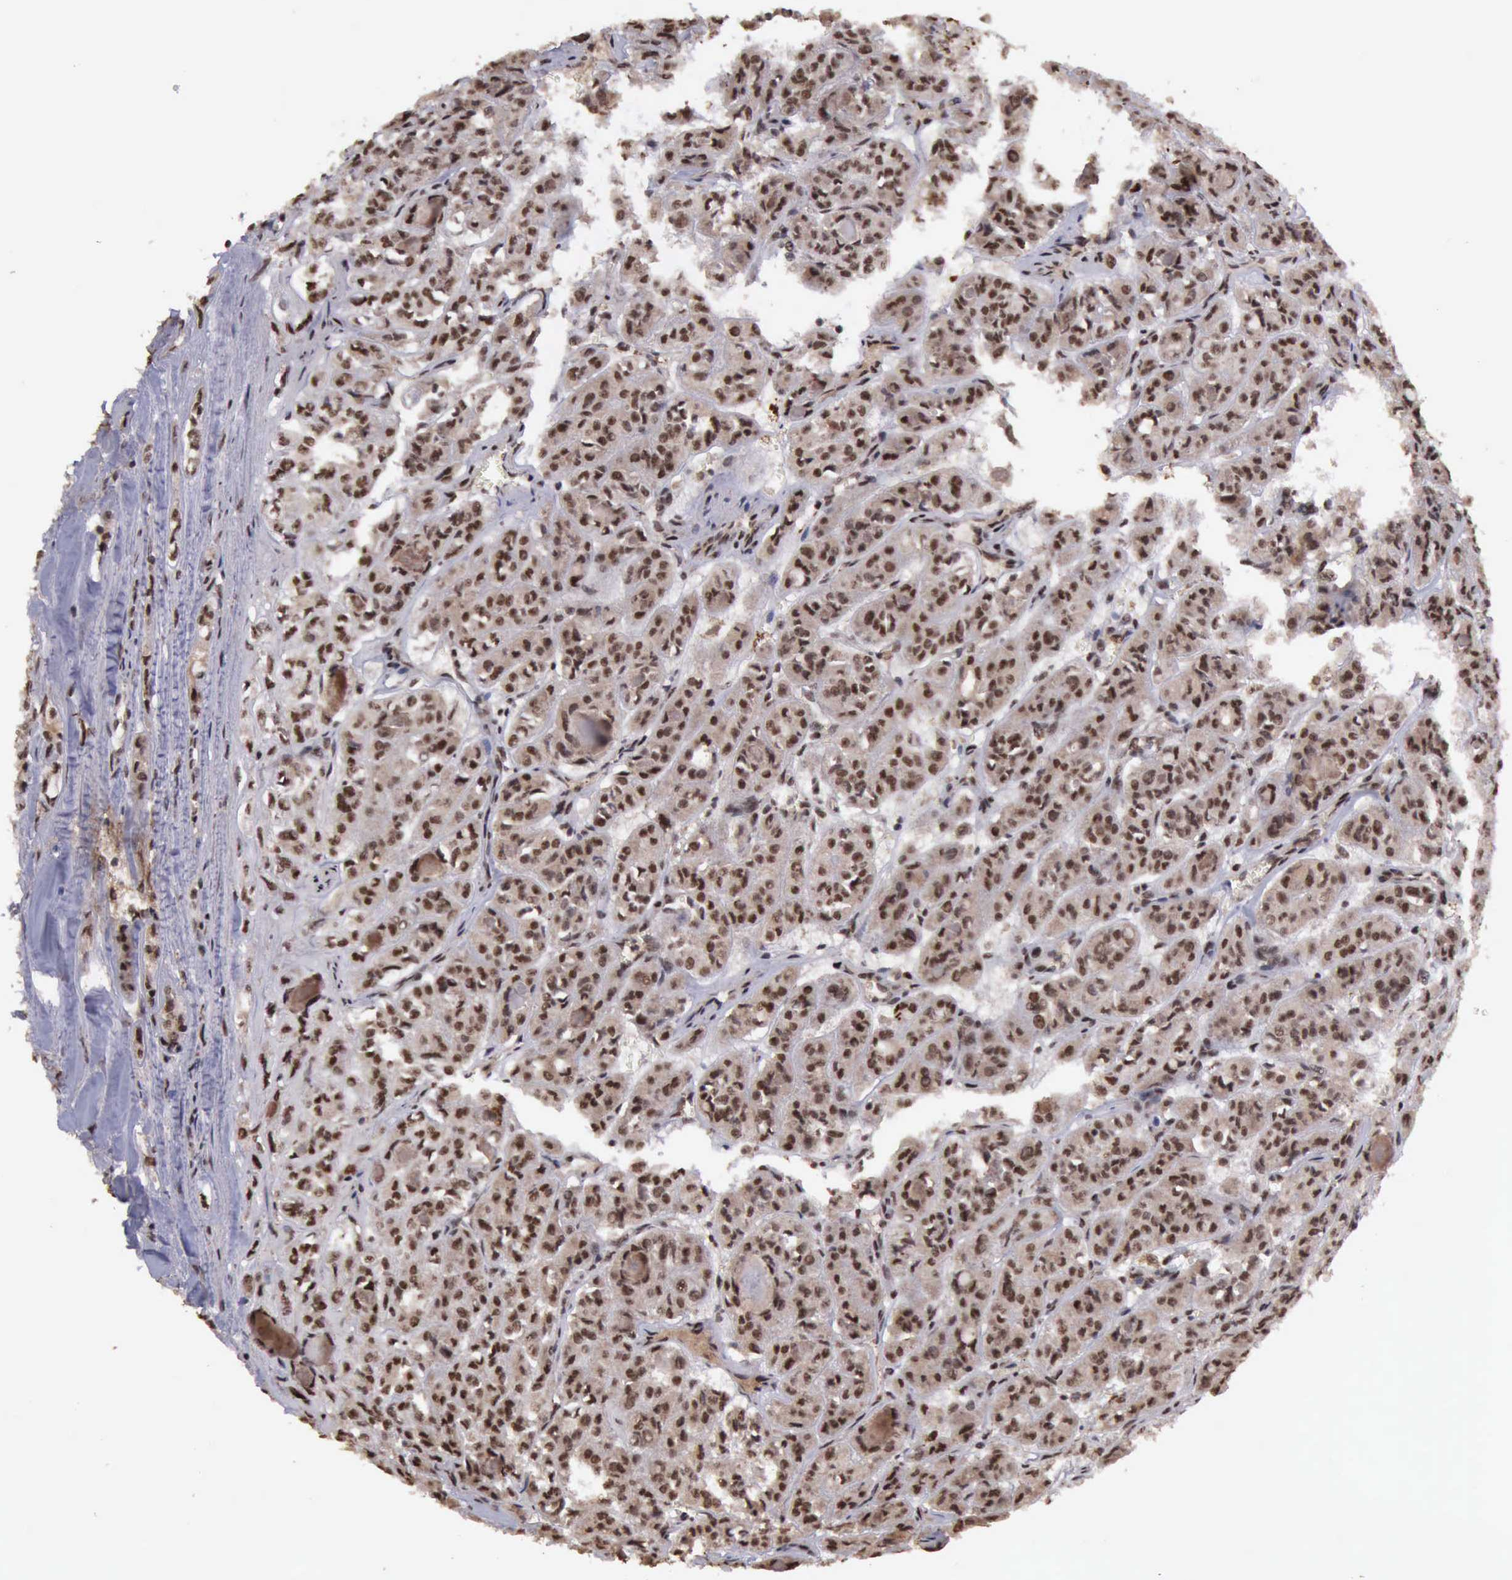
{"staining": {"intensity": "strong", "quantity": ">75%", "location": "nuclear"}, "tissue": "thyroid cancer", "cell_type": "Tumor cells", "image_type": "cancer", "snomed": [{"axis": "morphology", "description": "Follicular adenoma carcinoma, NOS"}, {"axis": "topography", "description": "Thyroid gland"}], "caption": "Immunohistochemistry photomicrograph of neoplastic tissue: human thyroid cancer stained using immunohistochemistry displays high levels of strong protein expression localized specifically in the nuclear of tumor cells, appearing as a nuclear brown color.", "gene": "TRMT2A", "patient": {"sex": "female", "age": 71}}